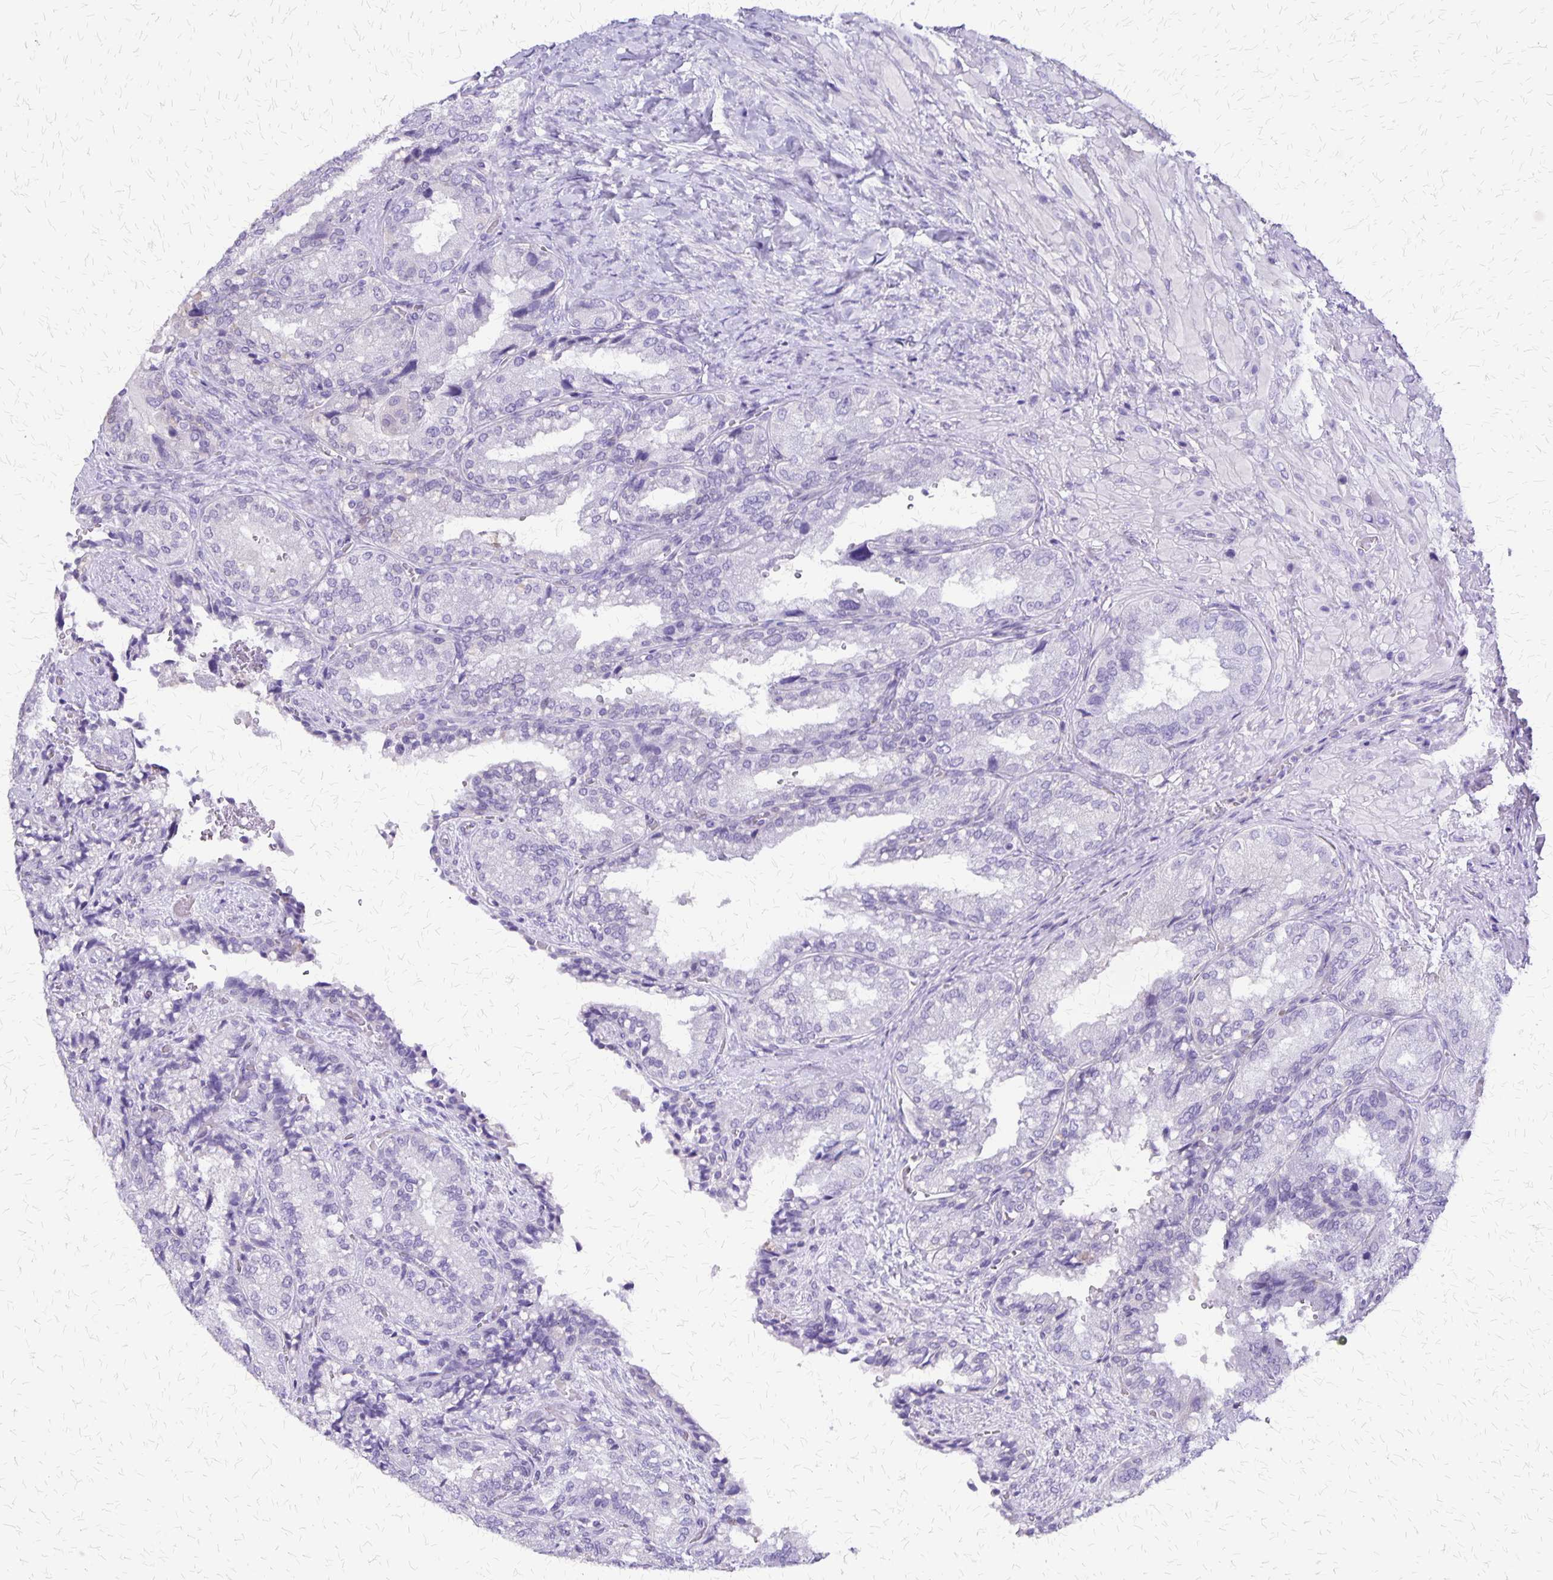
{"staining": {"intensity": "weak", "quantity": "<25%", "location": "cytoplasmic/membranous"}, "tissue": "seminal vesicle", "cell_type": "Glandular cells", "image_type": "normal", "snomed": [{"axis": "morphology", "description": "Normal tissue, NOS"}, {"axis": "topography", "description": "Seminal veicle"}], "caption": "DAB (3,3'-diaminobenzidine) immunohistochemical staining of benign human seminal vesicle exhibits no significant staining in glandular cells. (Stains: DAB (3,3'-diaminobenzidine) immunohistochemistry (IHC) with hematoxylin counter stain, Microscopy: brightfield microscopy at high magnification).", "gene": "SI", "patient": {"sex": "male", "age": 57}}